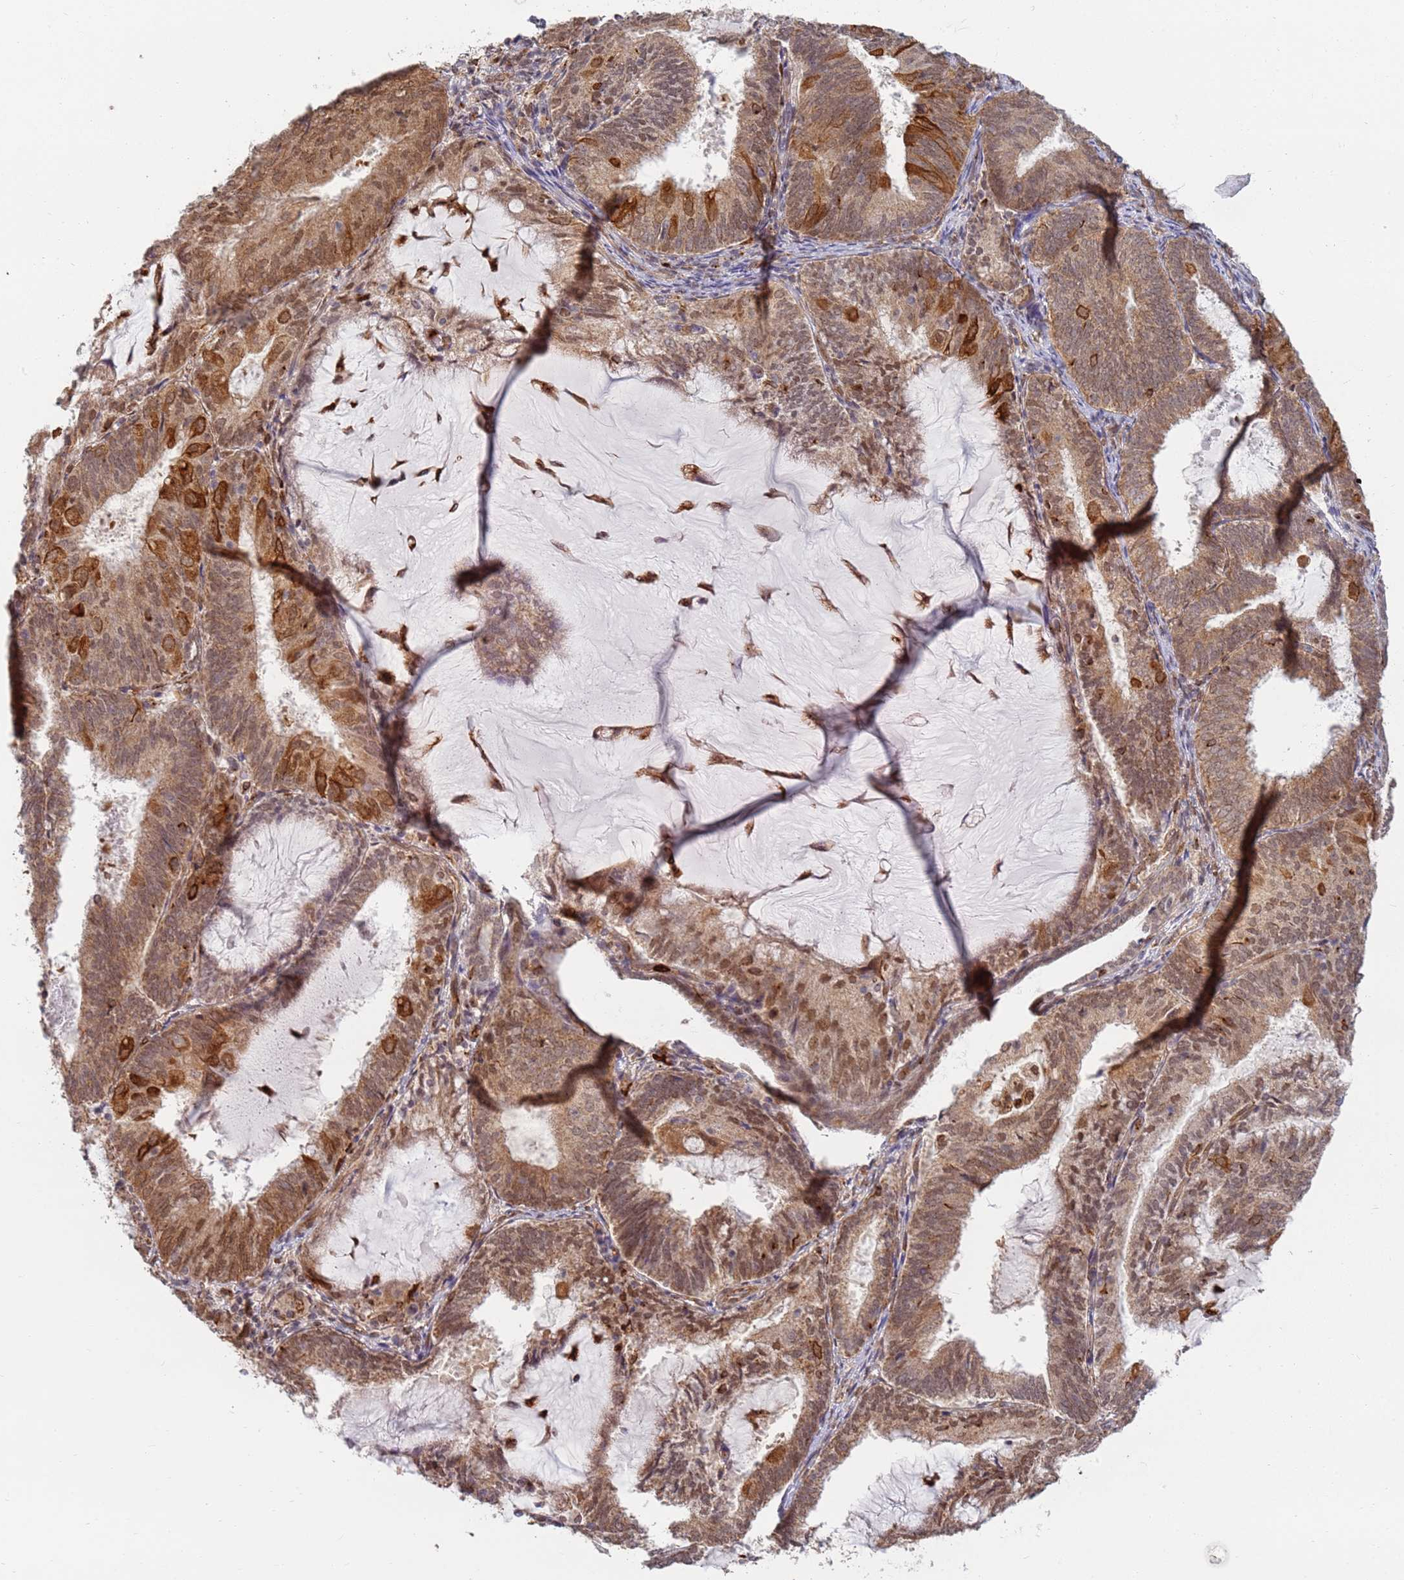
{"staining": {"intensity": "moderate", "quantity": ">75%", "location": "cytoplasmic/membranous,nuclear"}, "tissue": "endometrial cancer", "cell_type": "Tumor cells", "image_type": "cancer", "snomed": [{"axis": "morphology", "description": "Adenocarcinoma, NOS"}, {"axis": "topography", "description": "Endometrium"}], "caption": "A photomicrograph of endometrial adenocarcinoma stained for a protein reveals moderate cytoplasmic/membranous and nuclear brown staining in tumor cells. (Stains: DAB in brown, nuclei in blue, Microscopy: brightfield microscopy at high magnification).", "gene": "CEP170", "patient": {"sex": "female", "age": 81}}